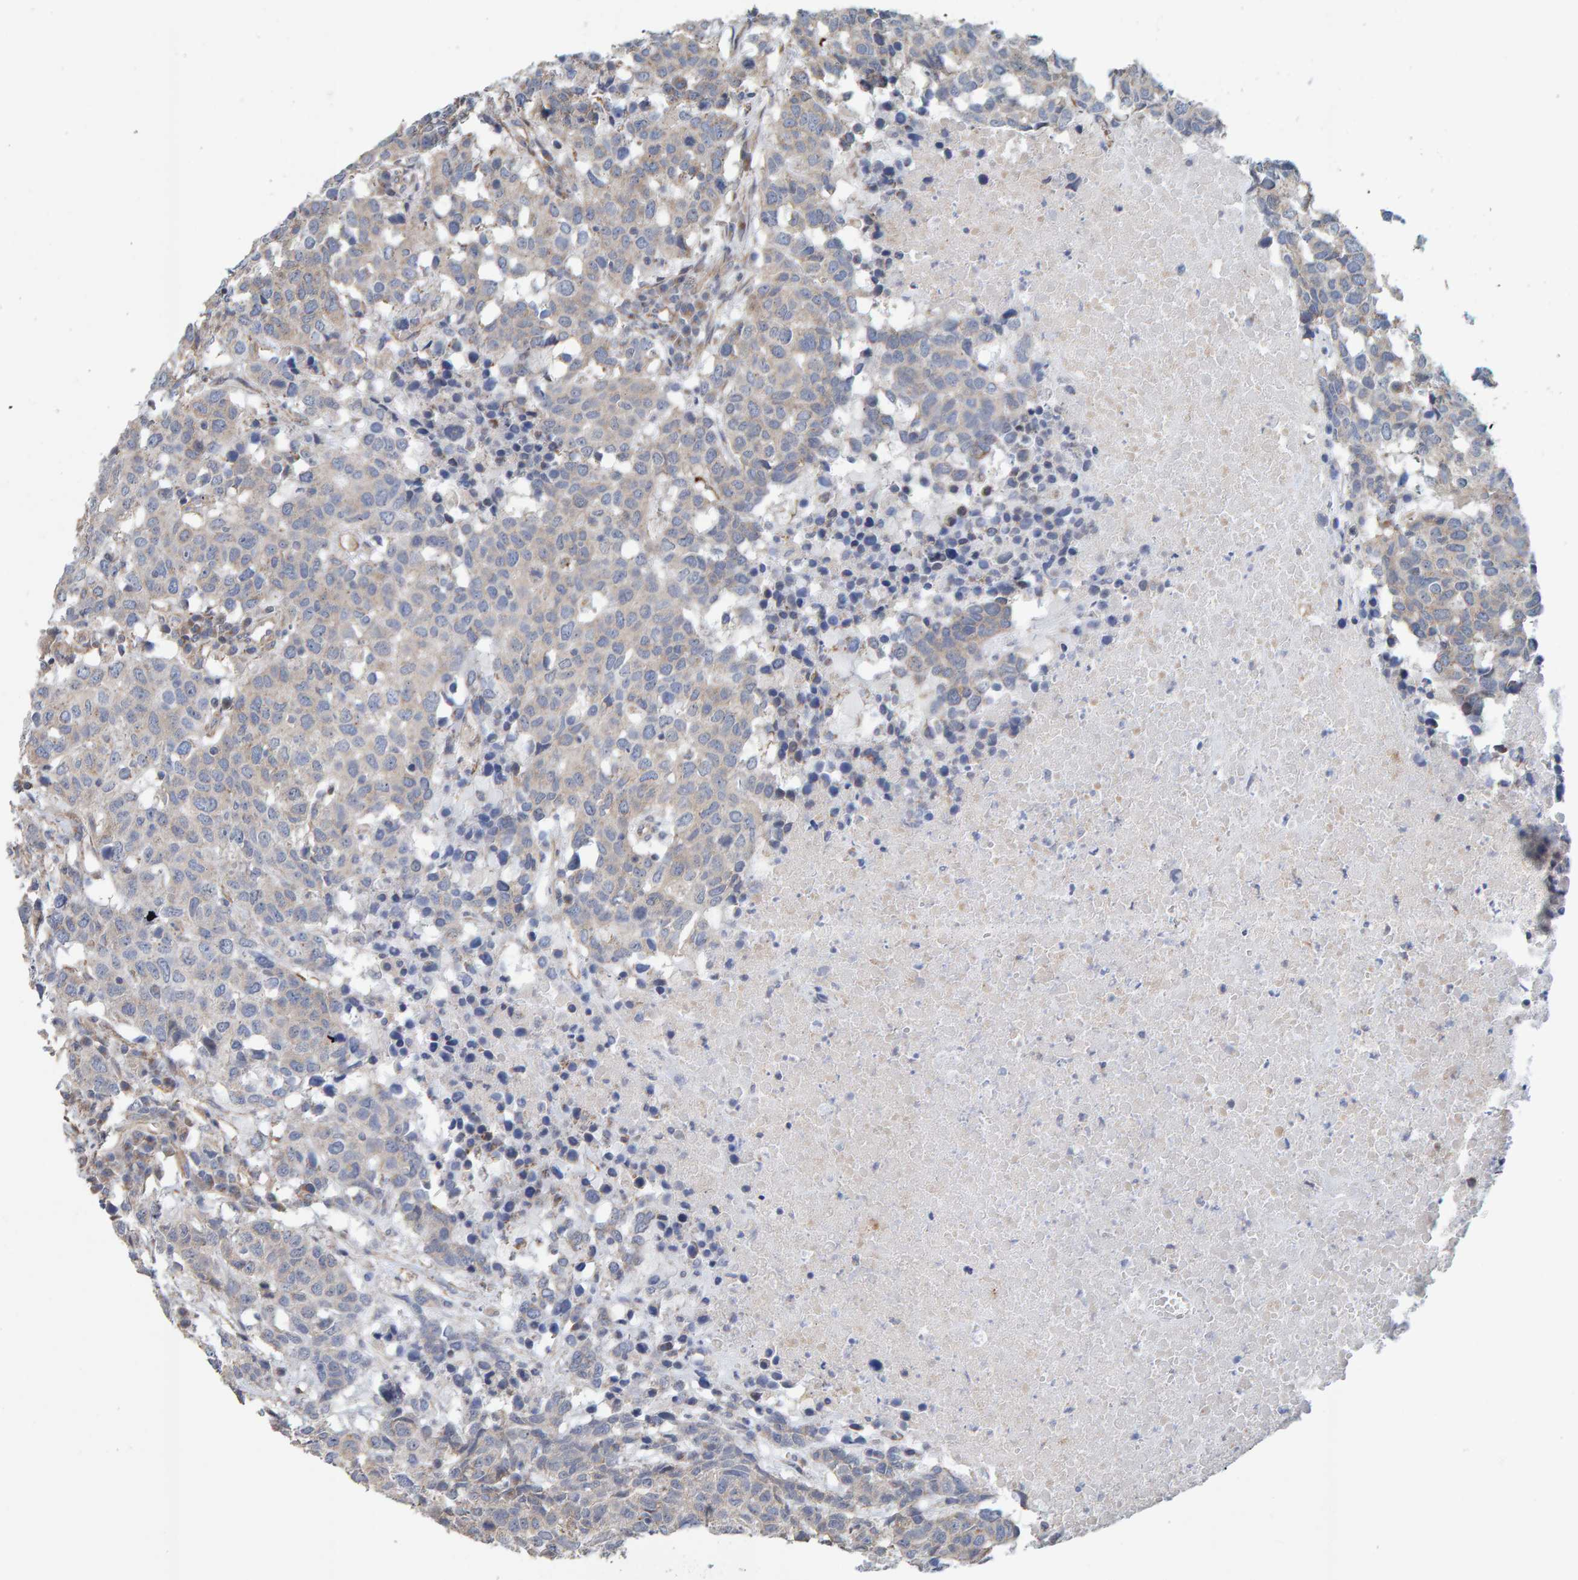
{"staining": {"intensity": "negative", "quantity": "none", "location": "none"}, "tissue": "head and neck cancer", "cell_type": "Tumor cells", "image_type": "cancer", "snomed": [{"axis": "morphology", "description": "Squamous cell carcinoma, NOS"}, {"axis": "topography", "description": "Head-Neck"}], "caption": "Immunohistochemistry of head and neck cancer reveals no staining in tumor cells.", "gene": "RGP1", "patient": {"sex": "male", "age": 66}}